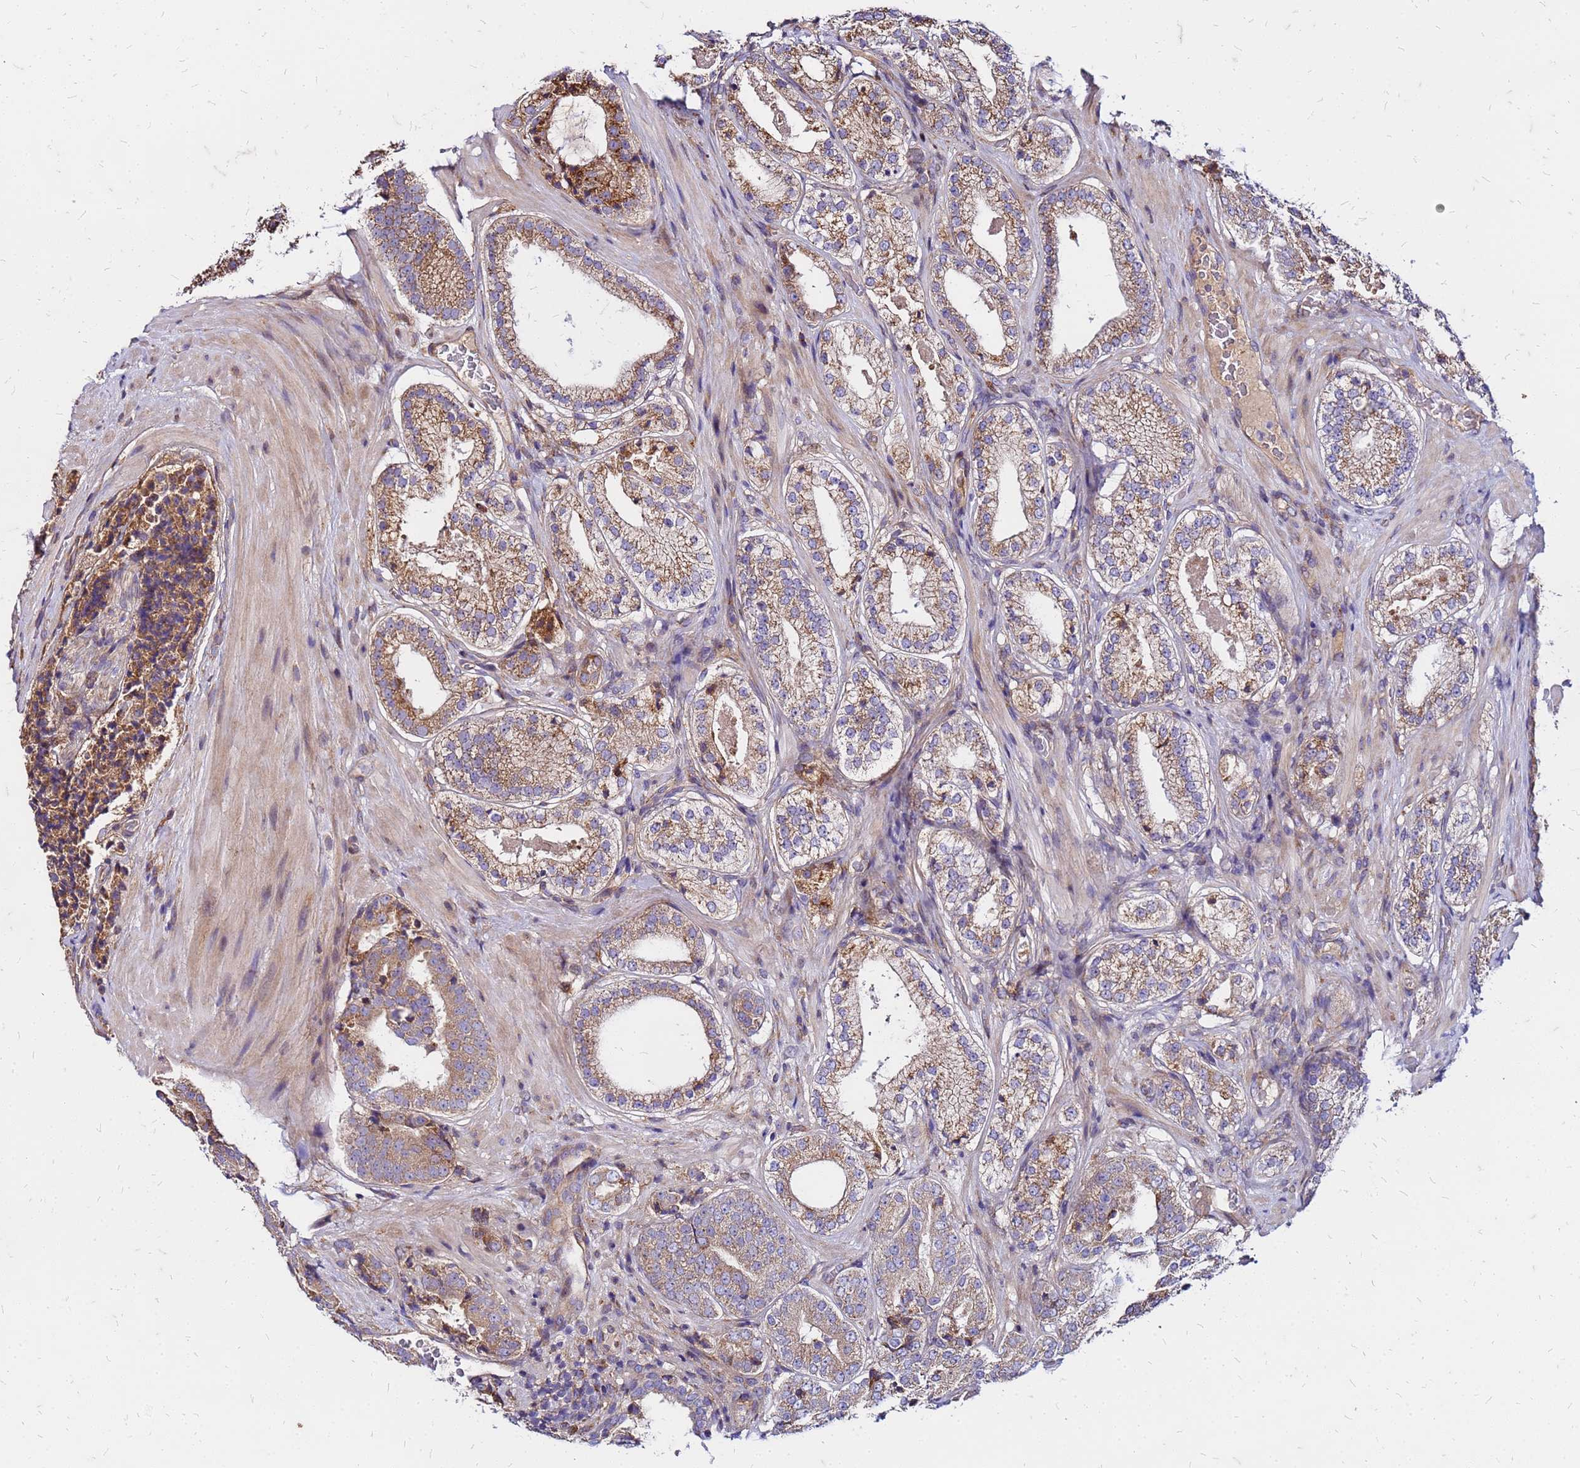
{"staining": {"intensity": "moderate", "quantity": ">75%", "location": "cytoplasmic/membranous"}, "tissue": "prostate cancer", "cell_type": "Tumor cells", "image_type": "cancer", "snomed": [{"axis": "morphology", "description": "Adenocarcinoma, High grade"}, {"axis": "topography", "description": "Prostate"}], "caption": "Human prostate cancer (adenocarcinoma (high-grade)) stained with a protein marker demonstrates moderate staining in tumor cells.", "gene": "VMO1", "patient": {"sex": "male", "age": 71}}